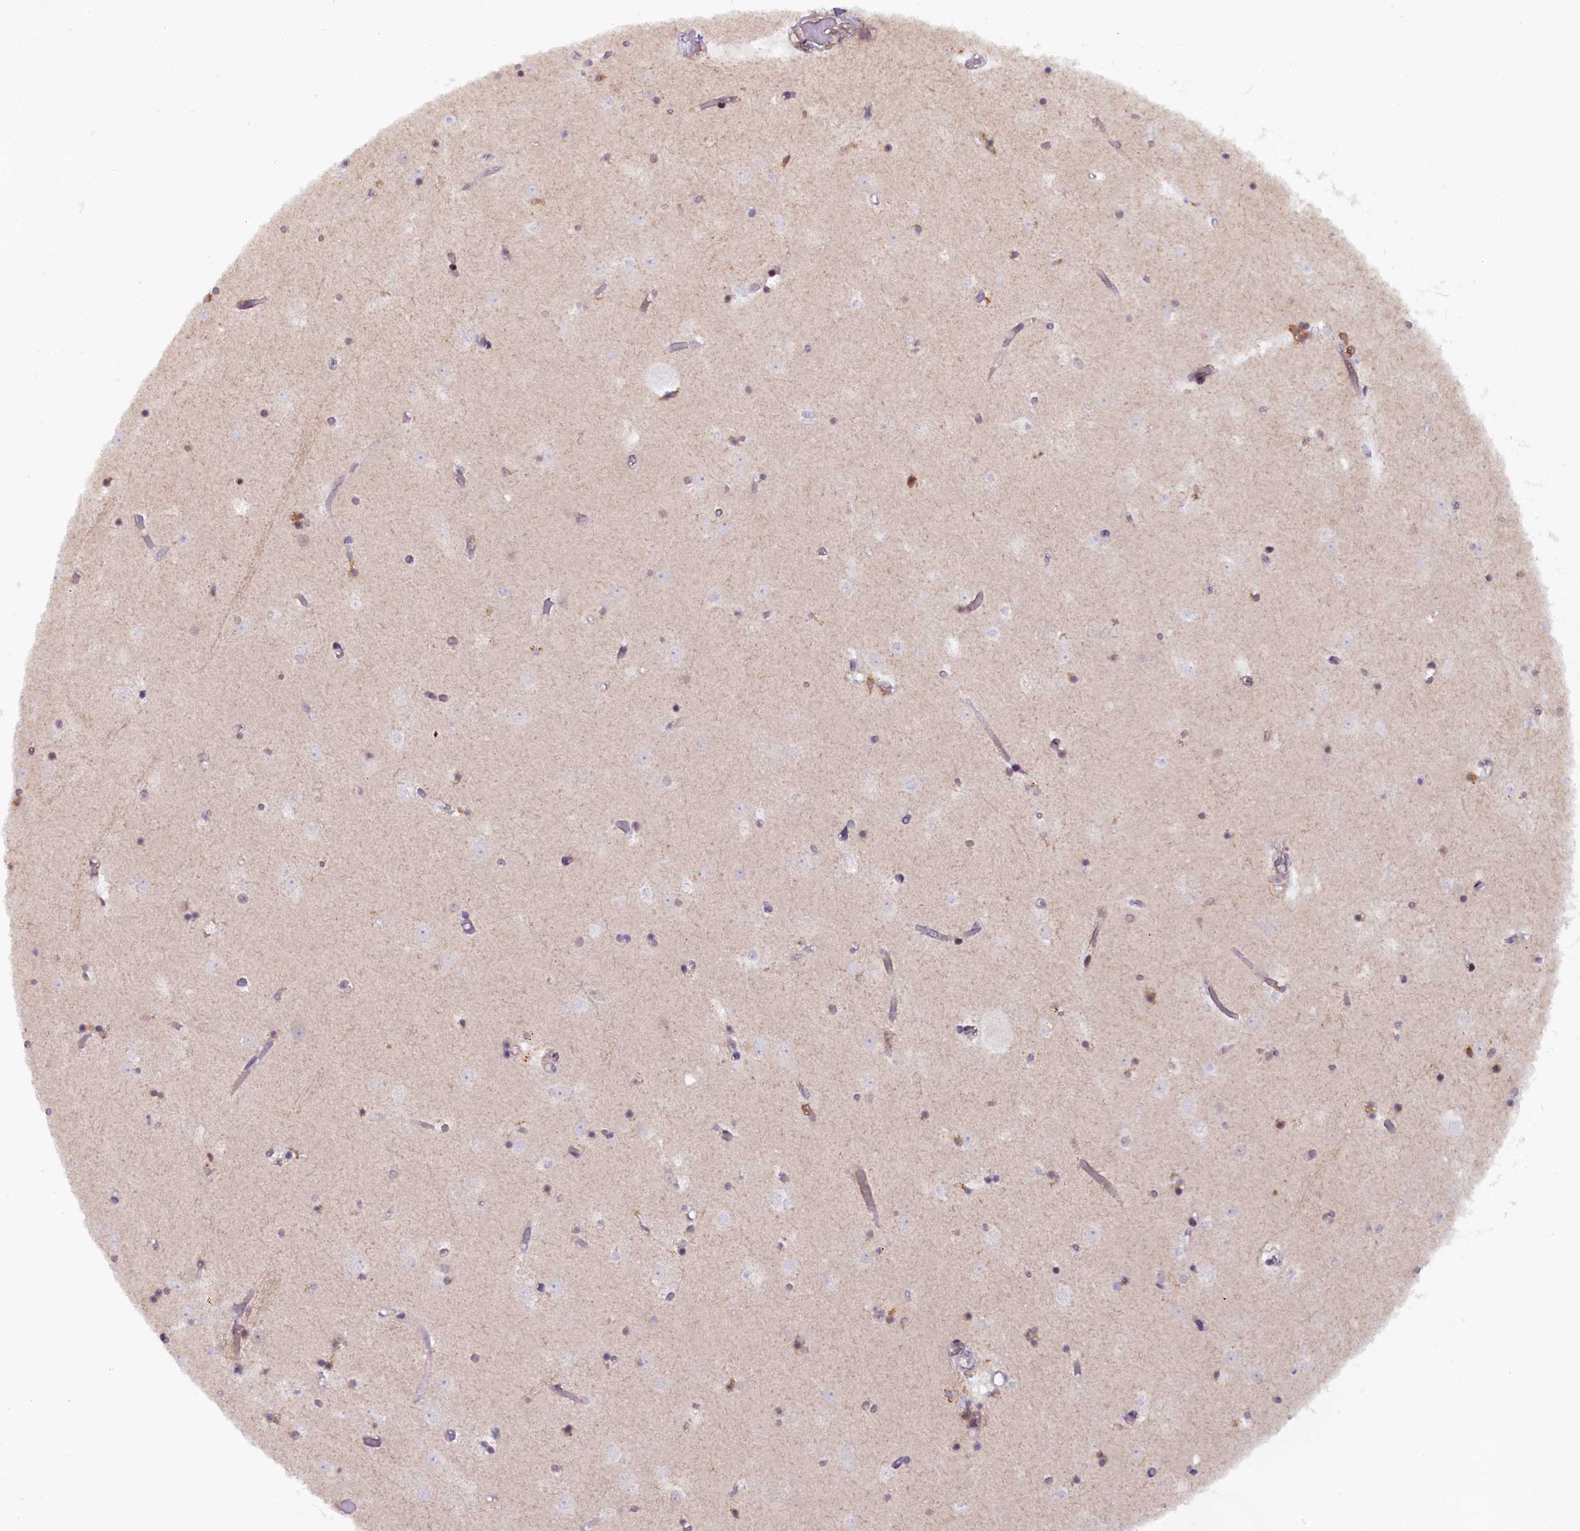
{"staining": {"intensity": "weak", "quantity": "<25%", "location": "nuclear"}, "tissue": "caudate", "cell_type": "Glial cells", "image_type": "normal", "snomed": [{"axis": "morphology", "description": "Normal tissue, NOS"}, {"axis": "topography", "description": "Lateral ventricle wall"}], "caption": "A micrograph of human caudate is negative for staining in glial cells.", "gene": "FCHO1", "patient": {"sex": "female", "age": 52}}